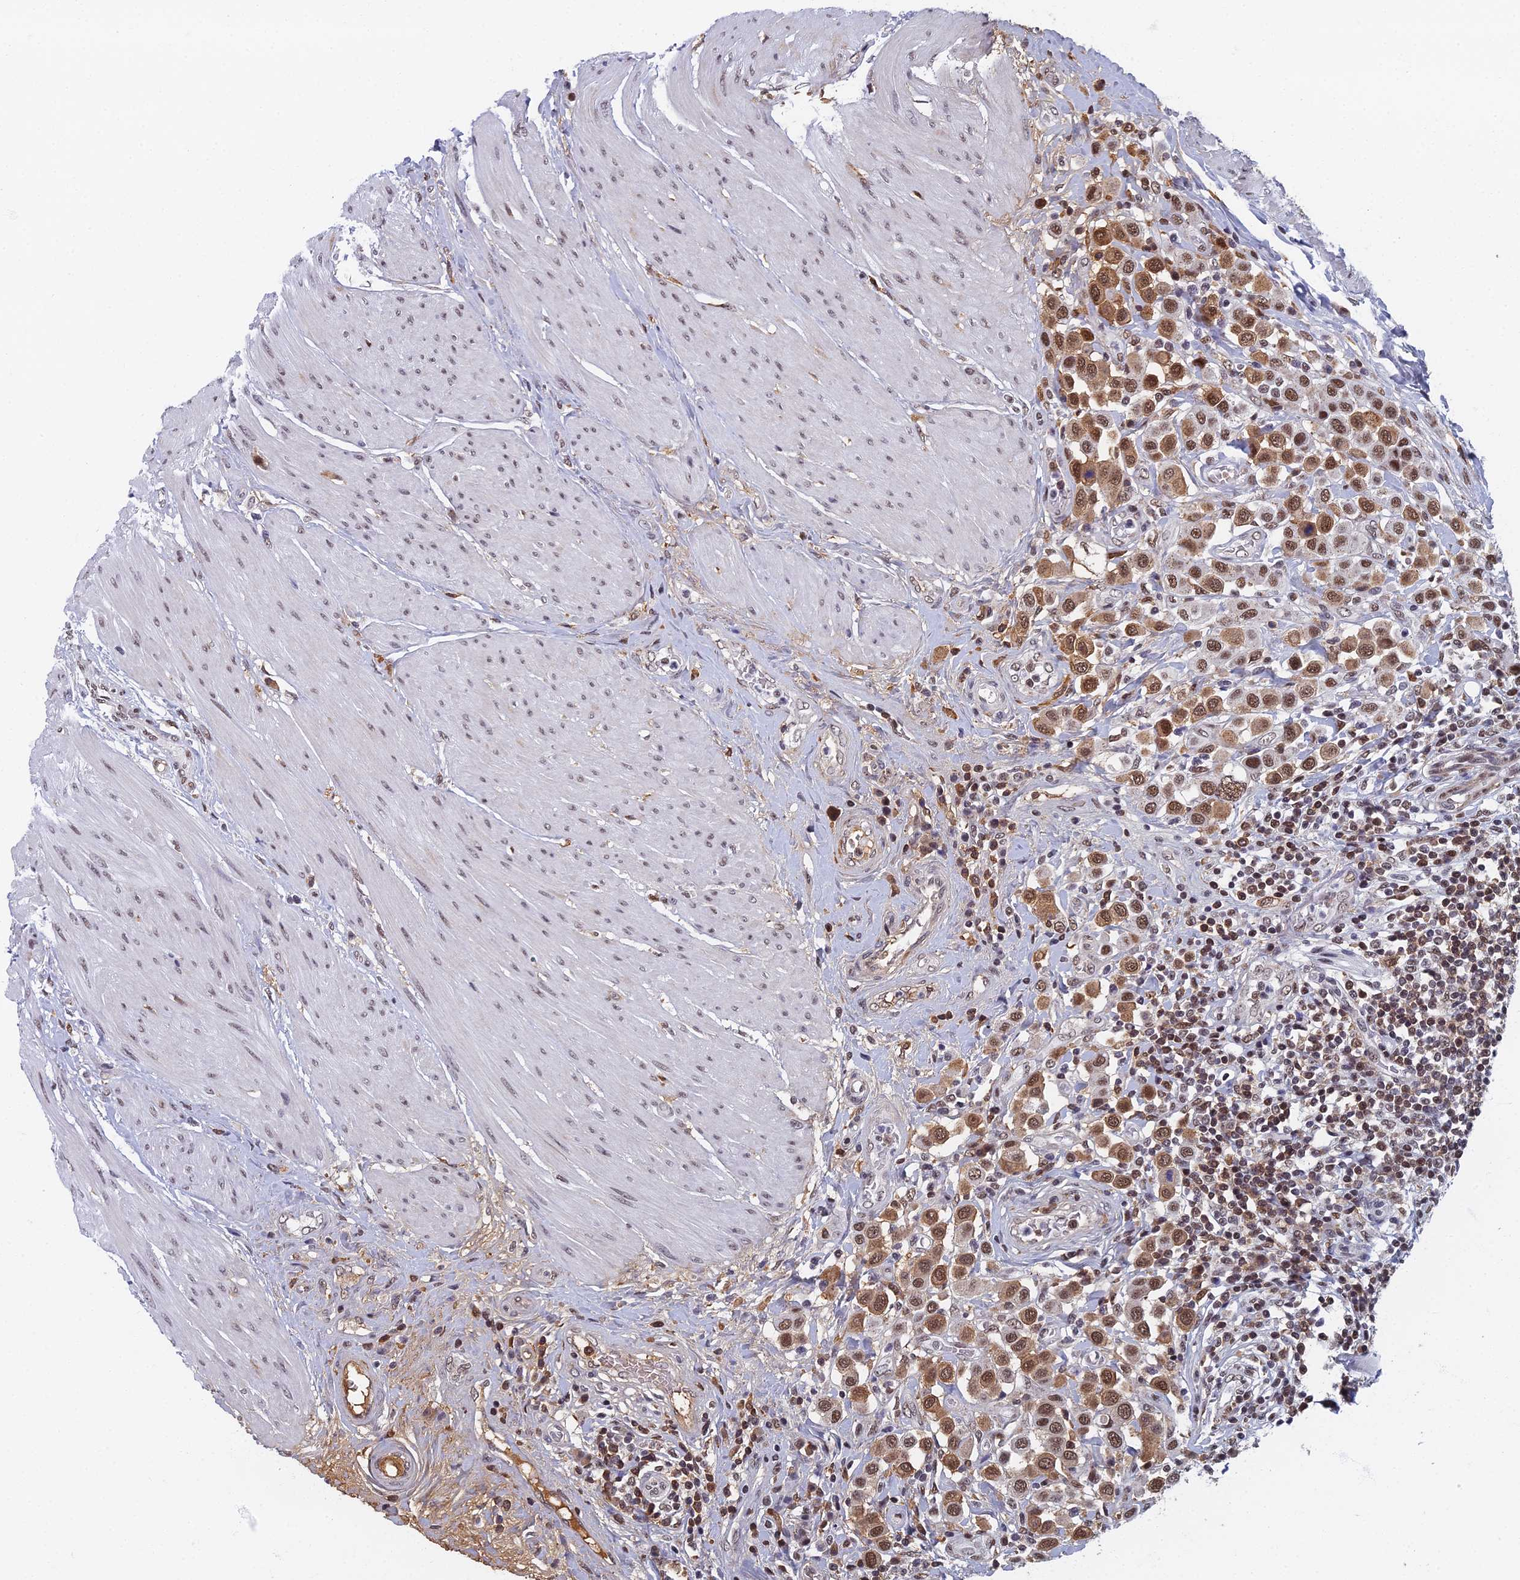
{"staining": {"intensity": "moderate", "quantity": ">75%", "location": "cytoplasmic/membranous,nuclear"}, "tissue": "urothelial cancer", "cell_type": "Tumor cells", "image_type": "cancer", "snomed": [{"axis": "morphology", "description": "Urothelial carcinoma, High grade"}, {"axis": "topography", "description": "Urinary bladder"}], "caption": "A micrograph of human high-grade urothelial carcinoma stained for a protein displays moderate cytoplasmic/membranous and nuclear brown staining in tumor cells.", "gene": "TAF13", "patient": {"sex": "male", "age": 50}}